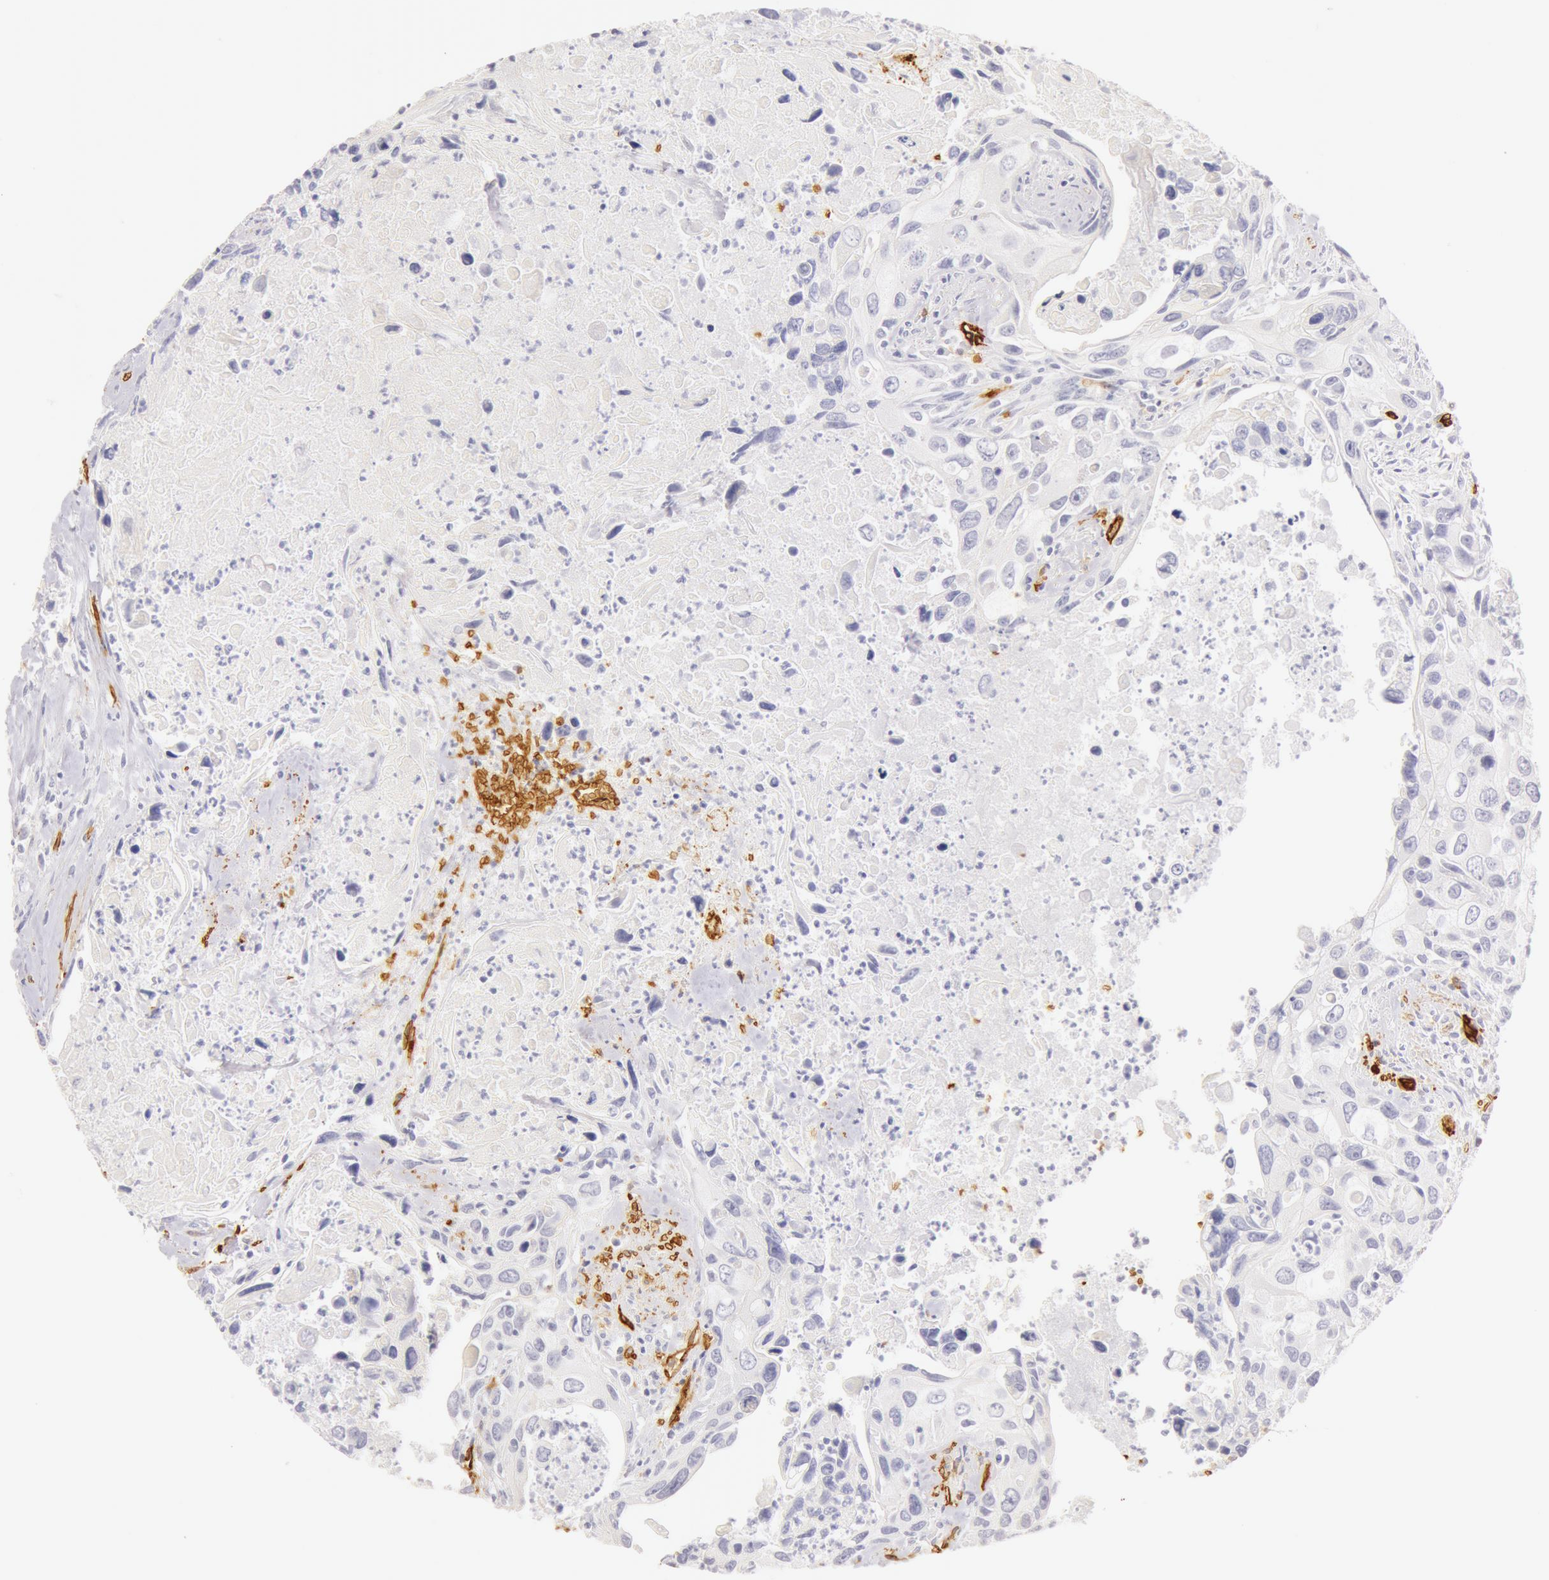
{"staining": {"intensity": "negative", "quantity": "none", "location": "none"}, "tissue": "urothelial cancer", "cell_type": "Tumor cells", "image_type": "cancer", "snomed": [{"axis": "morphology", "description": "Urothelial carcinoma, High grade"}, {"axis": "topography", "description": "Urinary bladder"}], "caption": "A photomicrograph of human high-grade urothelial carcinoma is negative for staining in tumor cells.", "gene": "AQP1", "patient": {"sex": "male", "age": 71}}